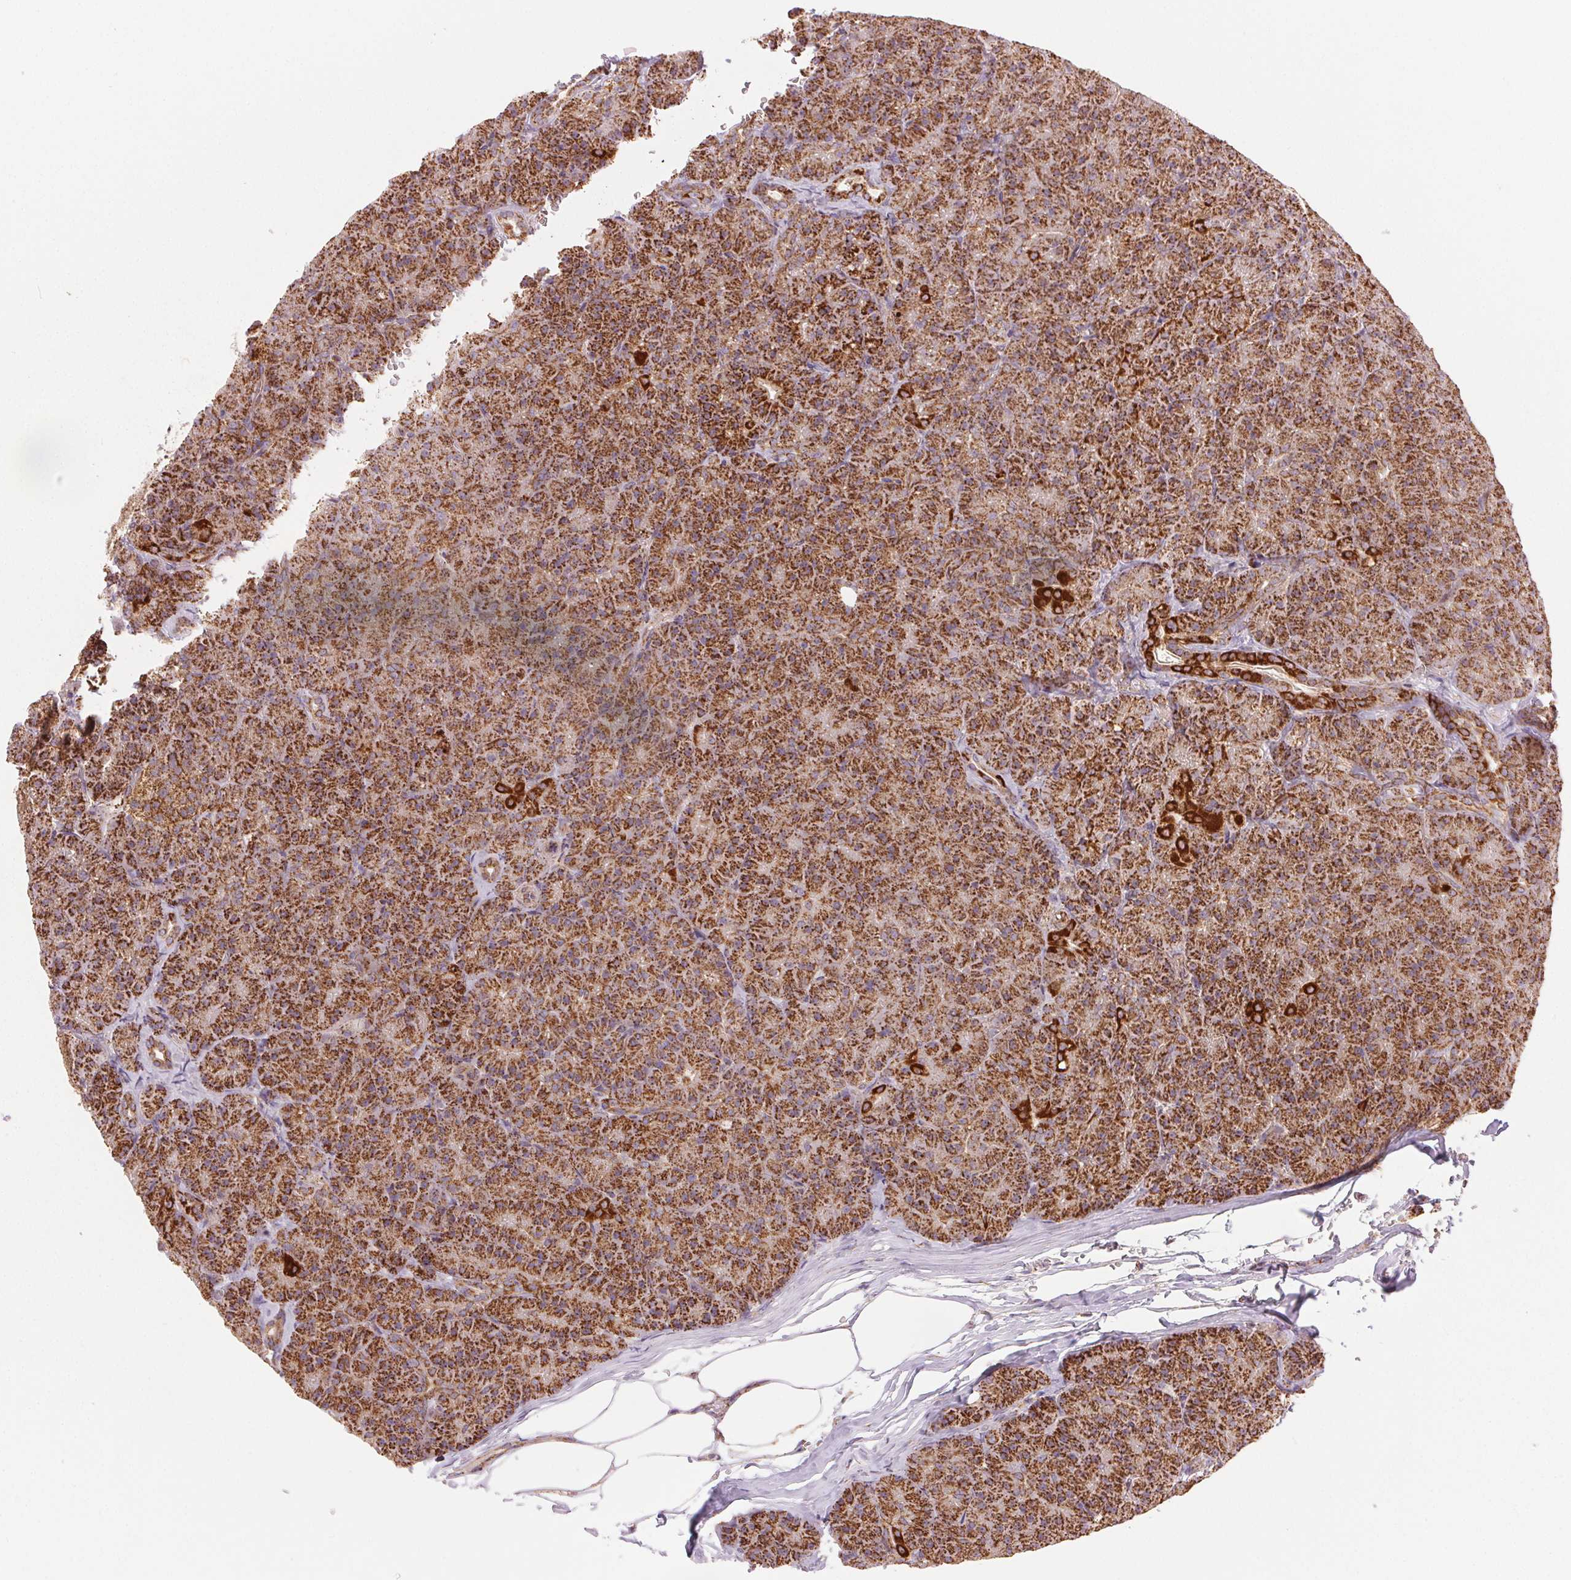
{"staining": {"intensity": "strong", "quantity": ">75%", "location": "cytoplasmic/membranous"}, "tissue": "pancreas", "cell_type": "Exocrine glandular cells", "image_type": "normal", "snomed": [{"axis": "morphology", "description": "Normal tissue, NOS"}, {"axis": "topography", "description": "Pancreas"}], "caption": "Immunohistochemistry micrograph of normal pancreas stained for a protein (brown), which displays high levels of strong cytoplasmic/membranous staining in approximately >75% of exocrine glandular cells.", "gene": "CLPB", "patient": {"sex": "male", "age": 57}}